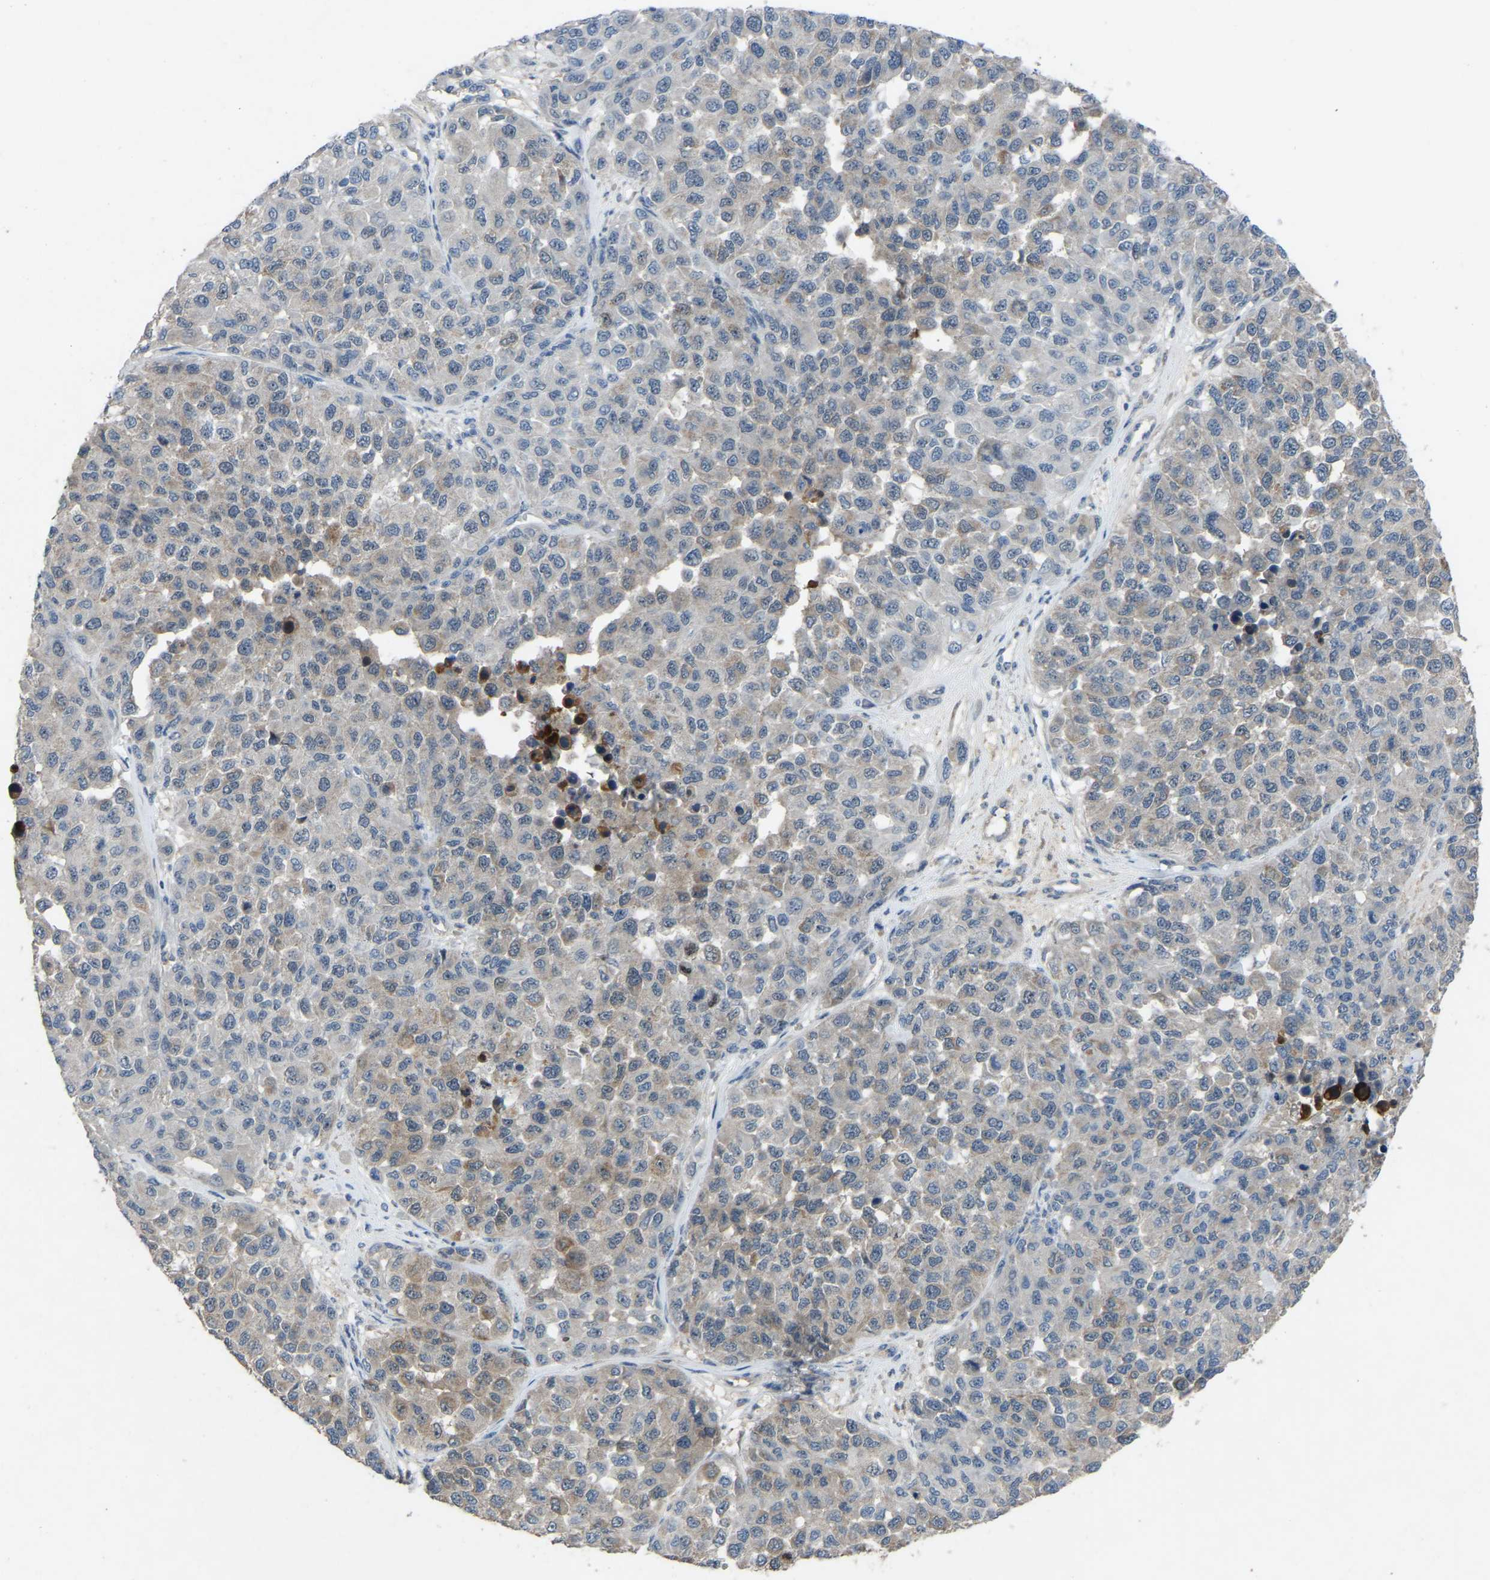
{"staining": {"intensity": "negative", "quantity": "none", "location": "none"}, "tissue": "melanoma", "cell_type": "Tumor cells", "image_type": "cancer", "snomed": [{"axis": "morphology", "description": "Malignant melanoma, NOS"}, {"axis": "topography", "description": "Skin"}], "caption": "There is no significant expression in tumor cells of melanoma.", "gene": "FHIT", "patient": {"sex": "male", "age": 62}}